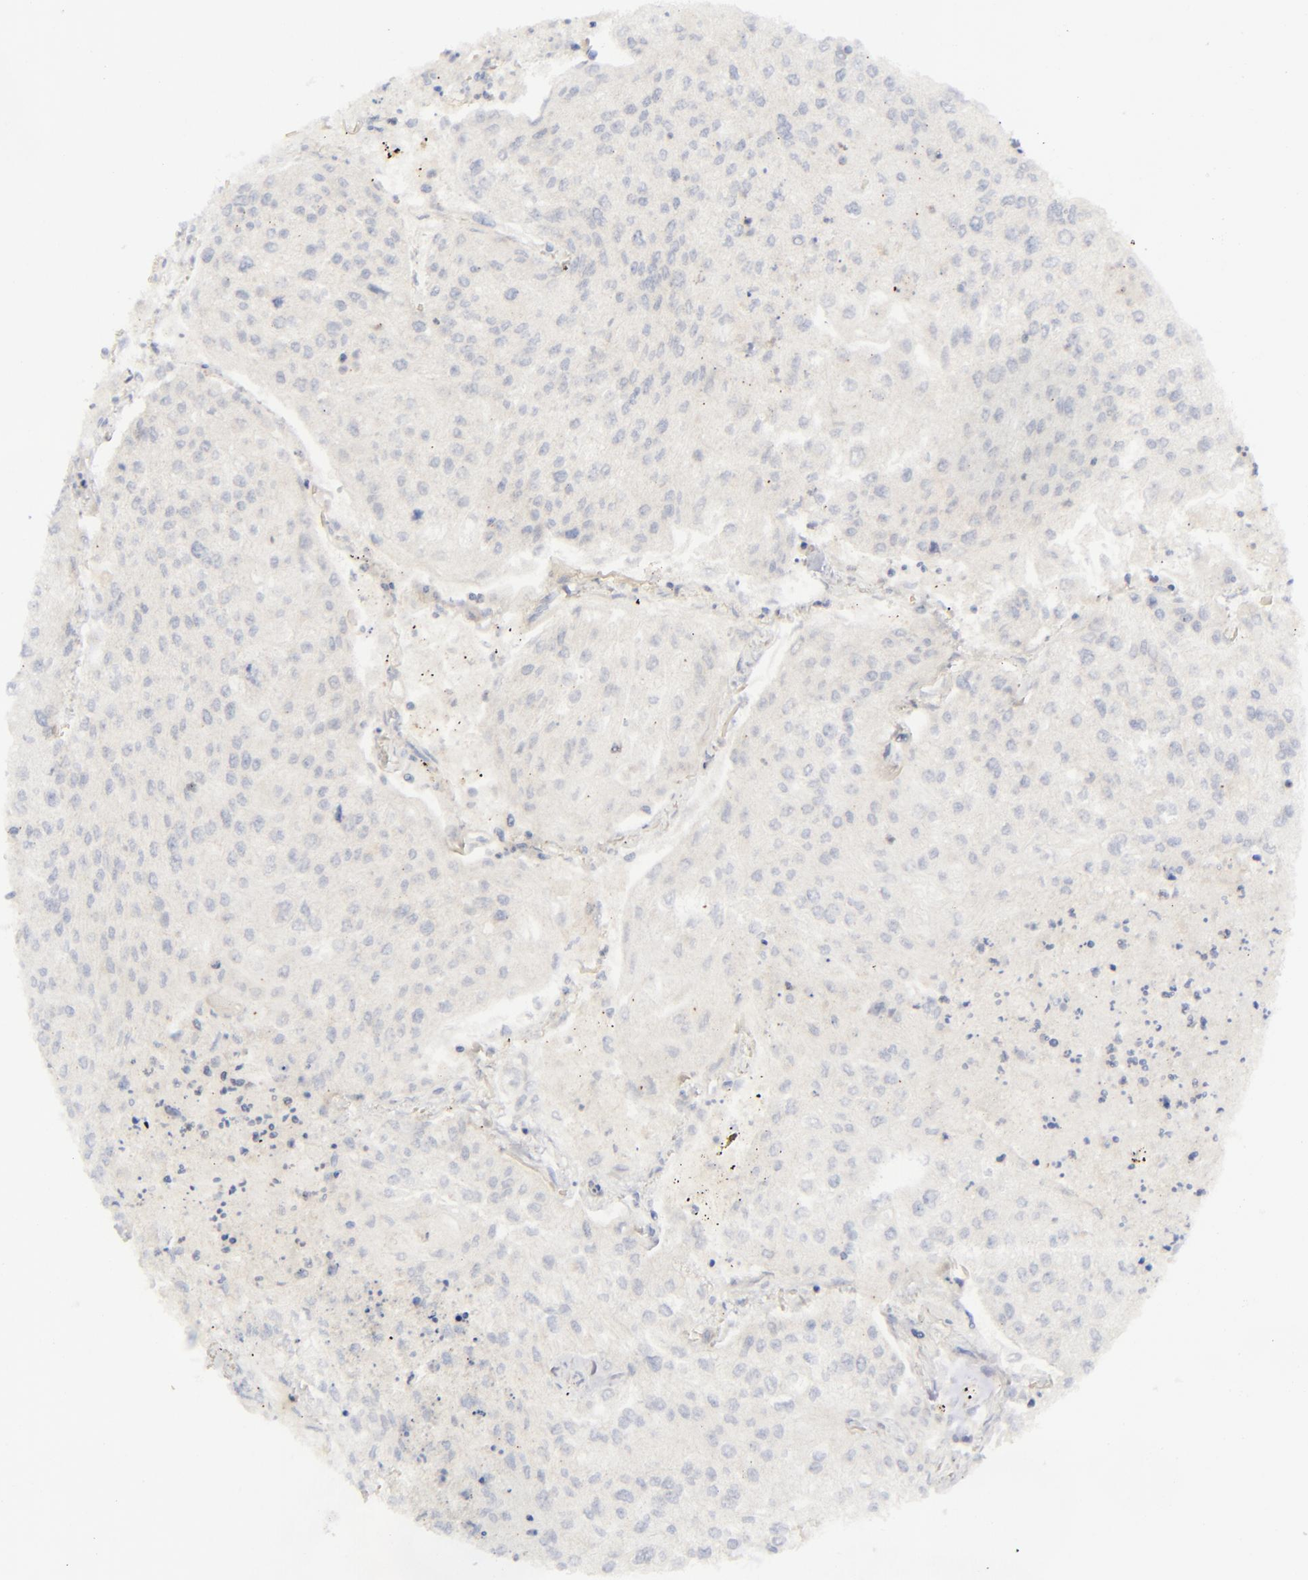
{"staining": {"intensity": "negative", "quantity": "none", "location": "none"}, "tissue": "lung cancer", "cell_type": "Tumor cells", "image_type": "cancer", "snomed": [{"axis": "morphology", "description": "Squamous cell carcinoma, NOS"}, {"axis": "topography", "description": "Lung"}], "caption": "DAB immunohistochemical staining of human lung squamous cell carcinoma reveals no significant positivity in tumor cells.", "gene": "AURKA", "patient": {"sex": "male", "age": 75}}